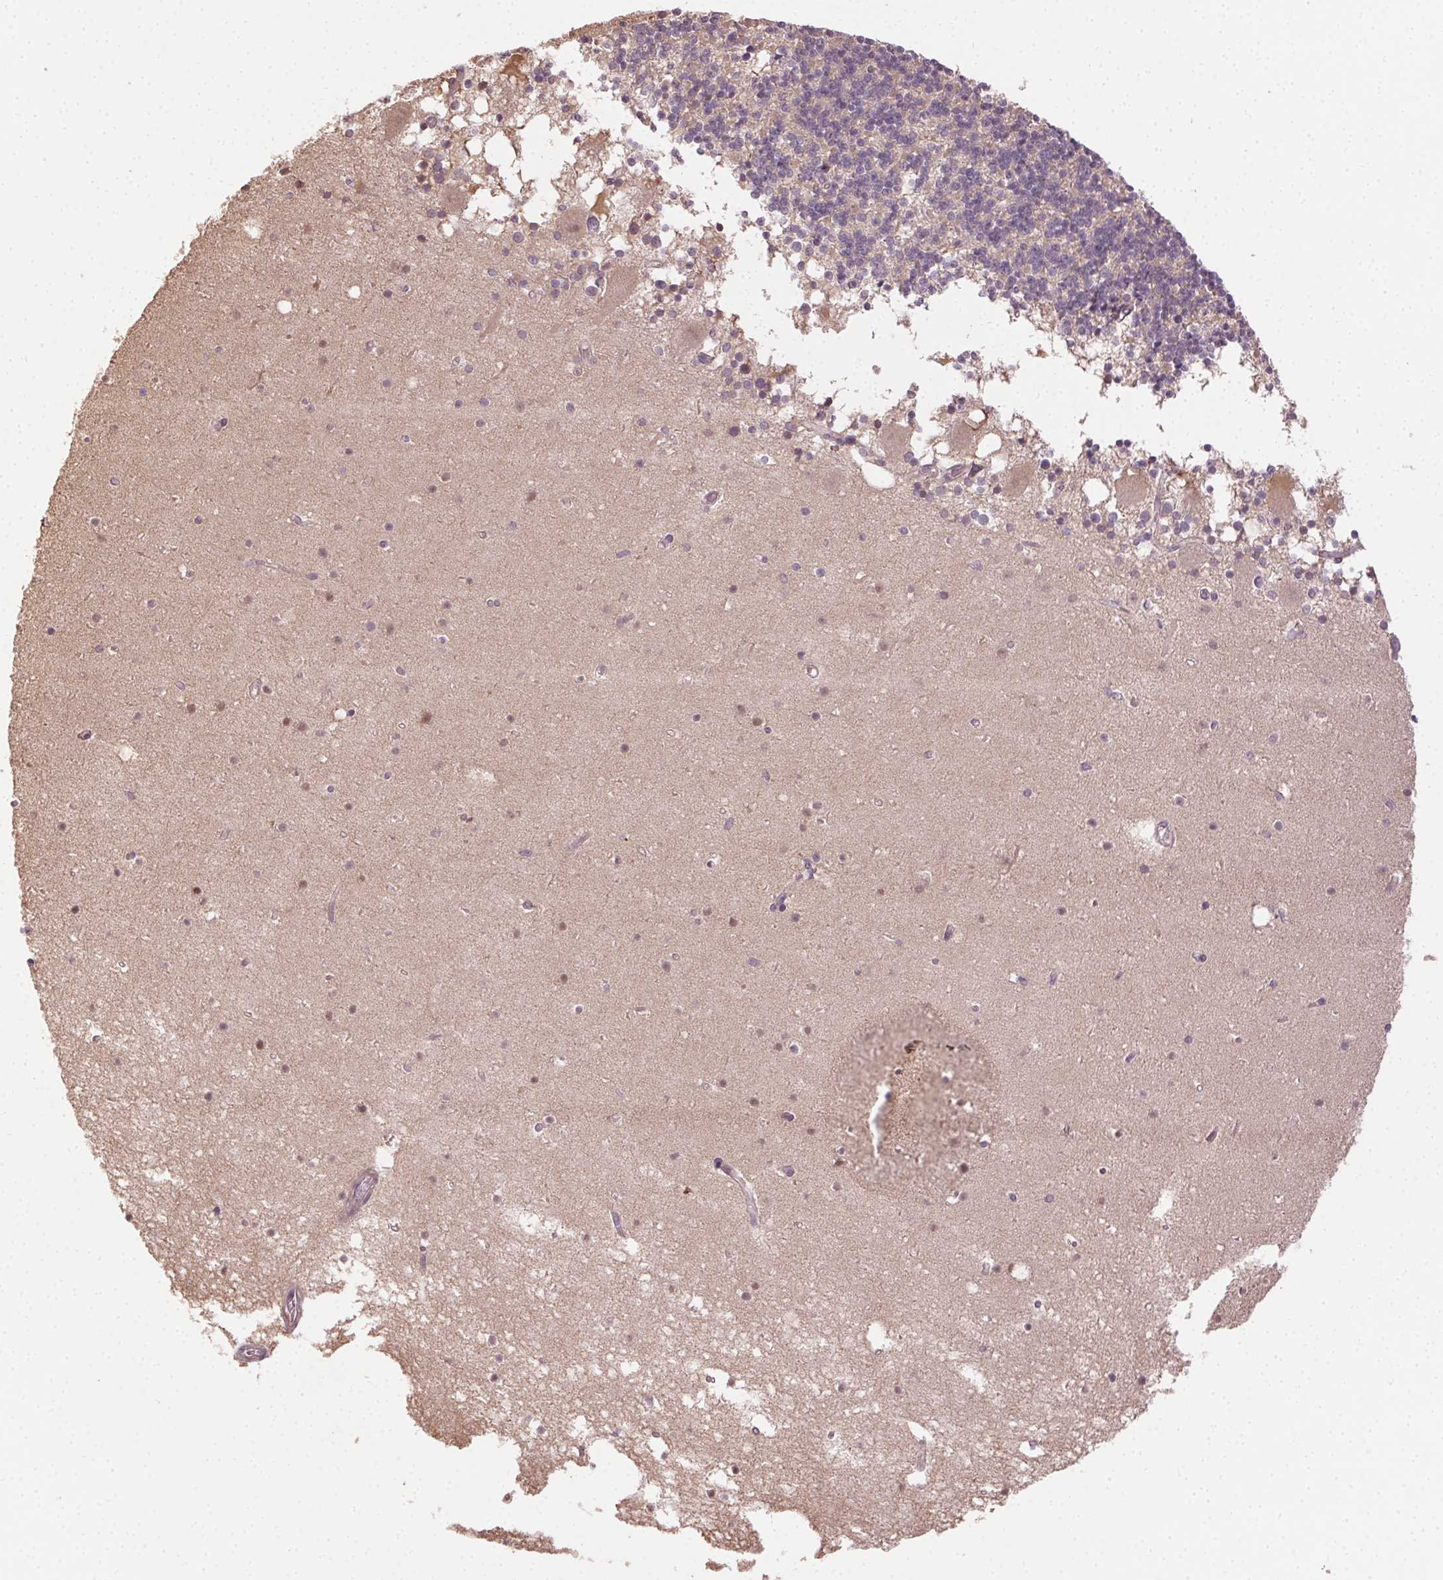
{"staining": {"intensity": "negative", "quantity": "none", "location": "none"}, "tissue": "cerebellum", "cell_type": "Cells in granular layer", "image_type": "normal", "snomed": [{"axis": "morphology", "description": "Normal tissue, NOS"}, {"axis": "topography", "description": "Cerebellum"}], "caption": "DAB immunohistochemical staining of benign human cerebellum shows no significant positivity in cells in granular layer.", "gene": "ATP1B3", "patient": {"sex": "male", "age": 70}}